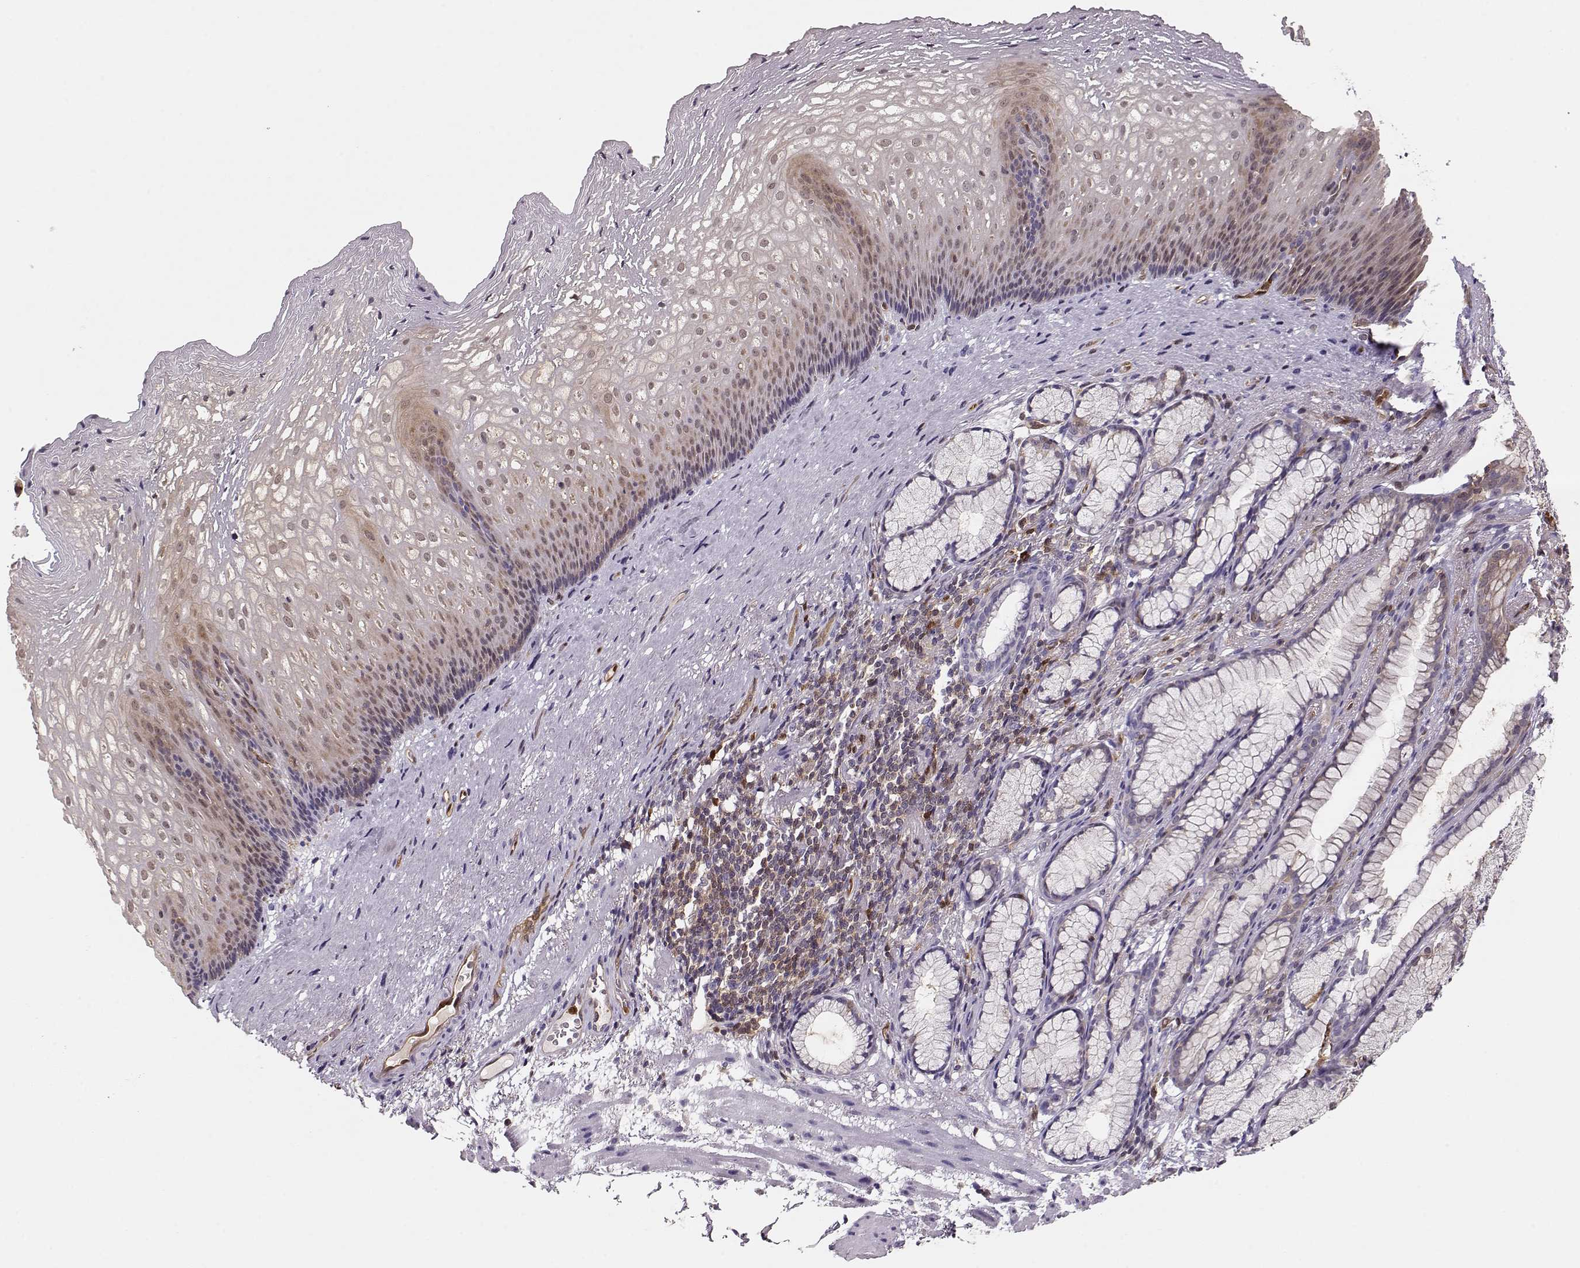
{"staining": {"intensity": "weak", "quantity": "<25%", "location": "nuclear"}, "tissue": "esophagus", "cell_type": "Squamous epithelial cells", "image_type": "normal", "snomed": [{"axis": "morphology", "description": "Normal tissue, NOS"}, {"axis": "topography", "description": "Esophagus"}], "caption": "A micrograph of human esophagus is negative for staining in squamous epithelial cells. (Immunohistochemistry (ihc), brightfield microscopy, high magnification).", "gene": "PNP", "patient": {"sex": "male", "age": 76}}